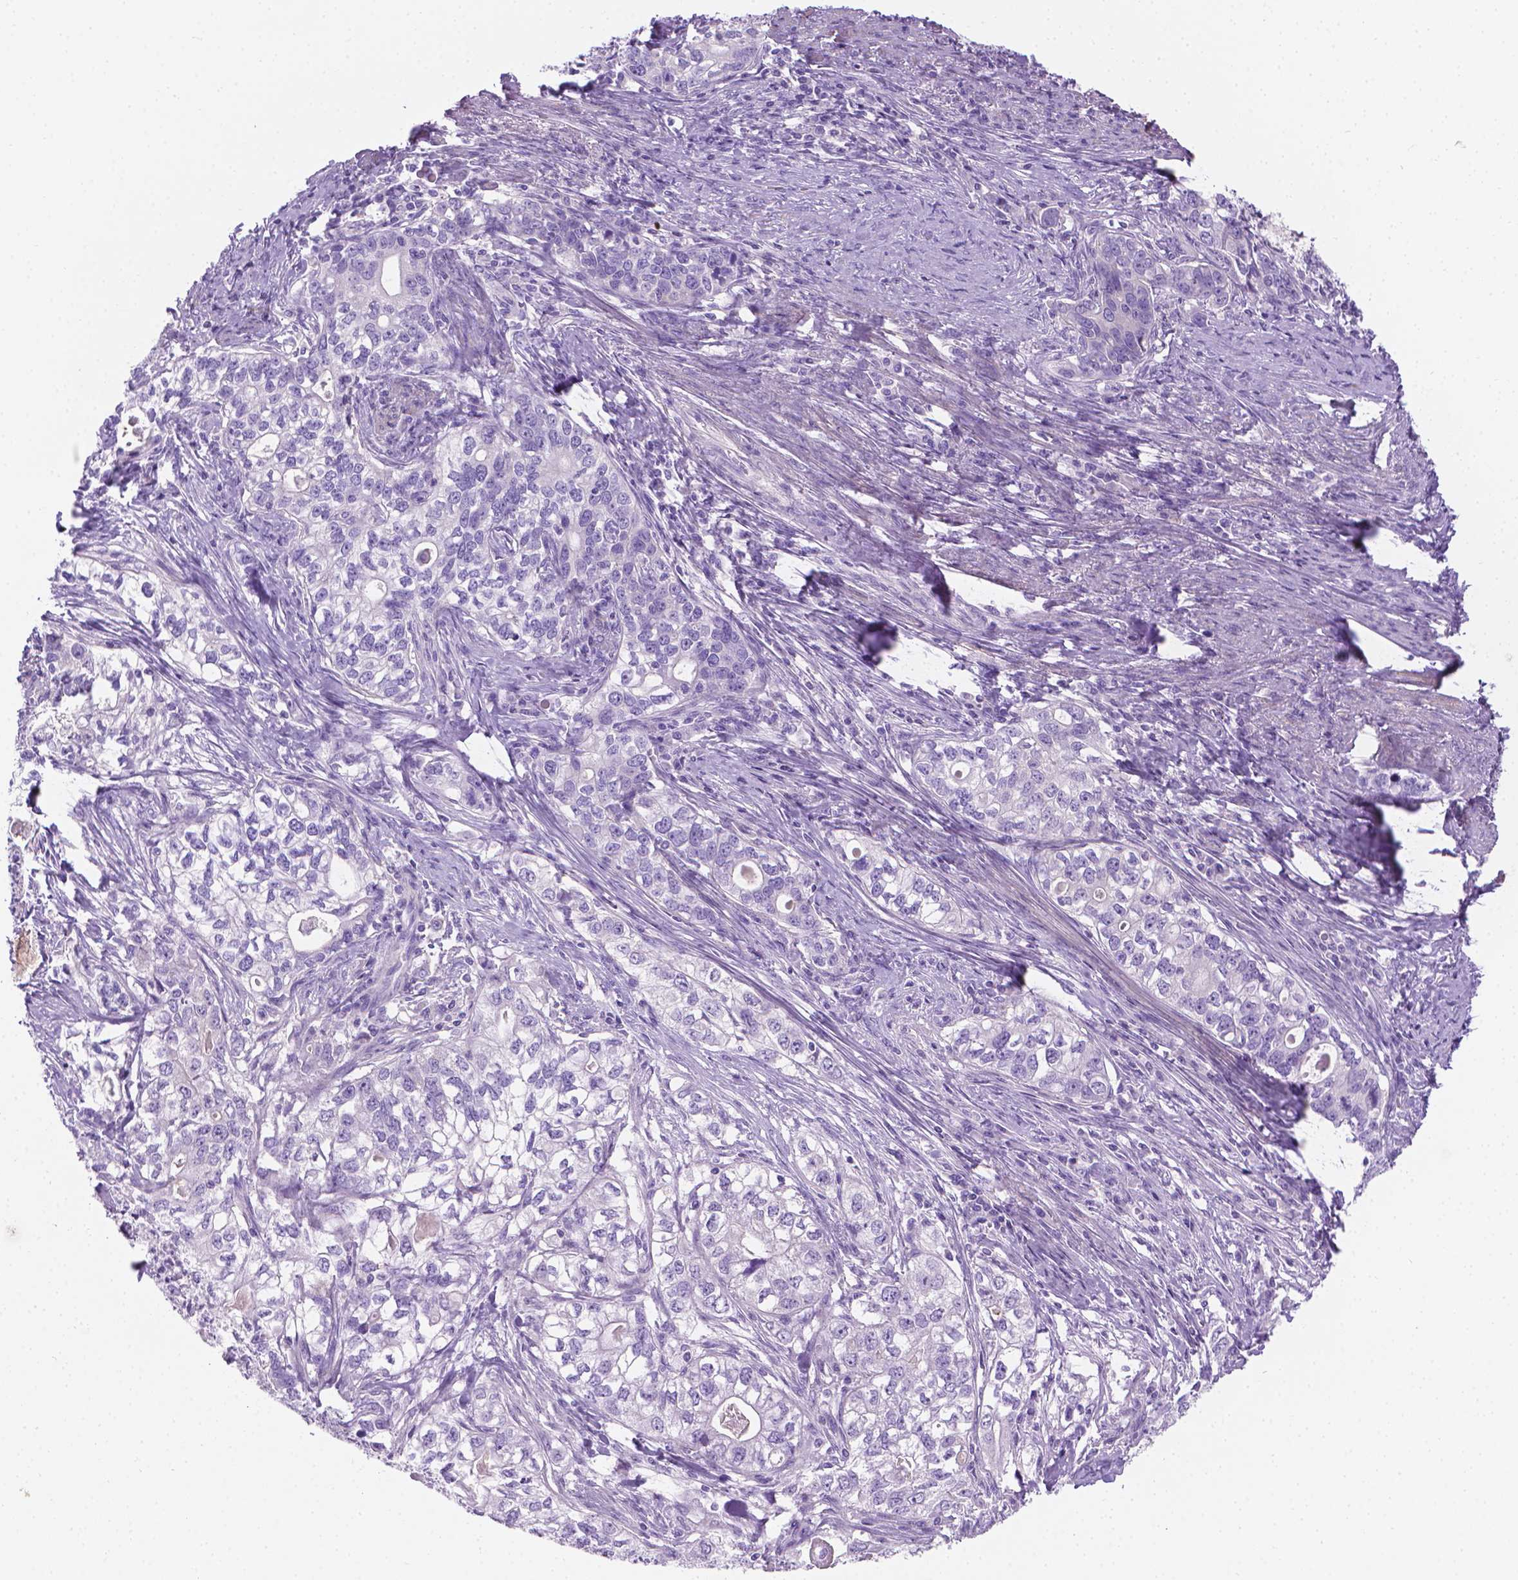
{"staining": {"intensity": "negative", "quantity": "none", "location": "none"}, "tissue": "stomach cancer", "cell_type": "Tumor cells", "image_type": "cancer", "snomed": [{"axis": "morphology", "description": "Adenocarcinoma, NOS"}, {"axis": "topography", "description": "Stomach, lower"}], "caption": "Protein analysis of adenocarcinoma (stomach) demonstrates no significant staining in tumor cells.", "gene": "FASN", "patient": {"sex": "female", "age": 72}}